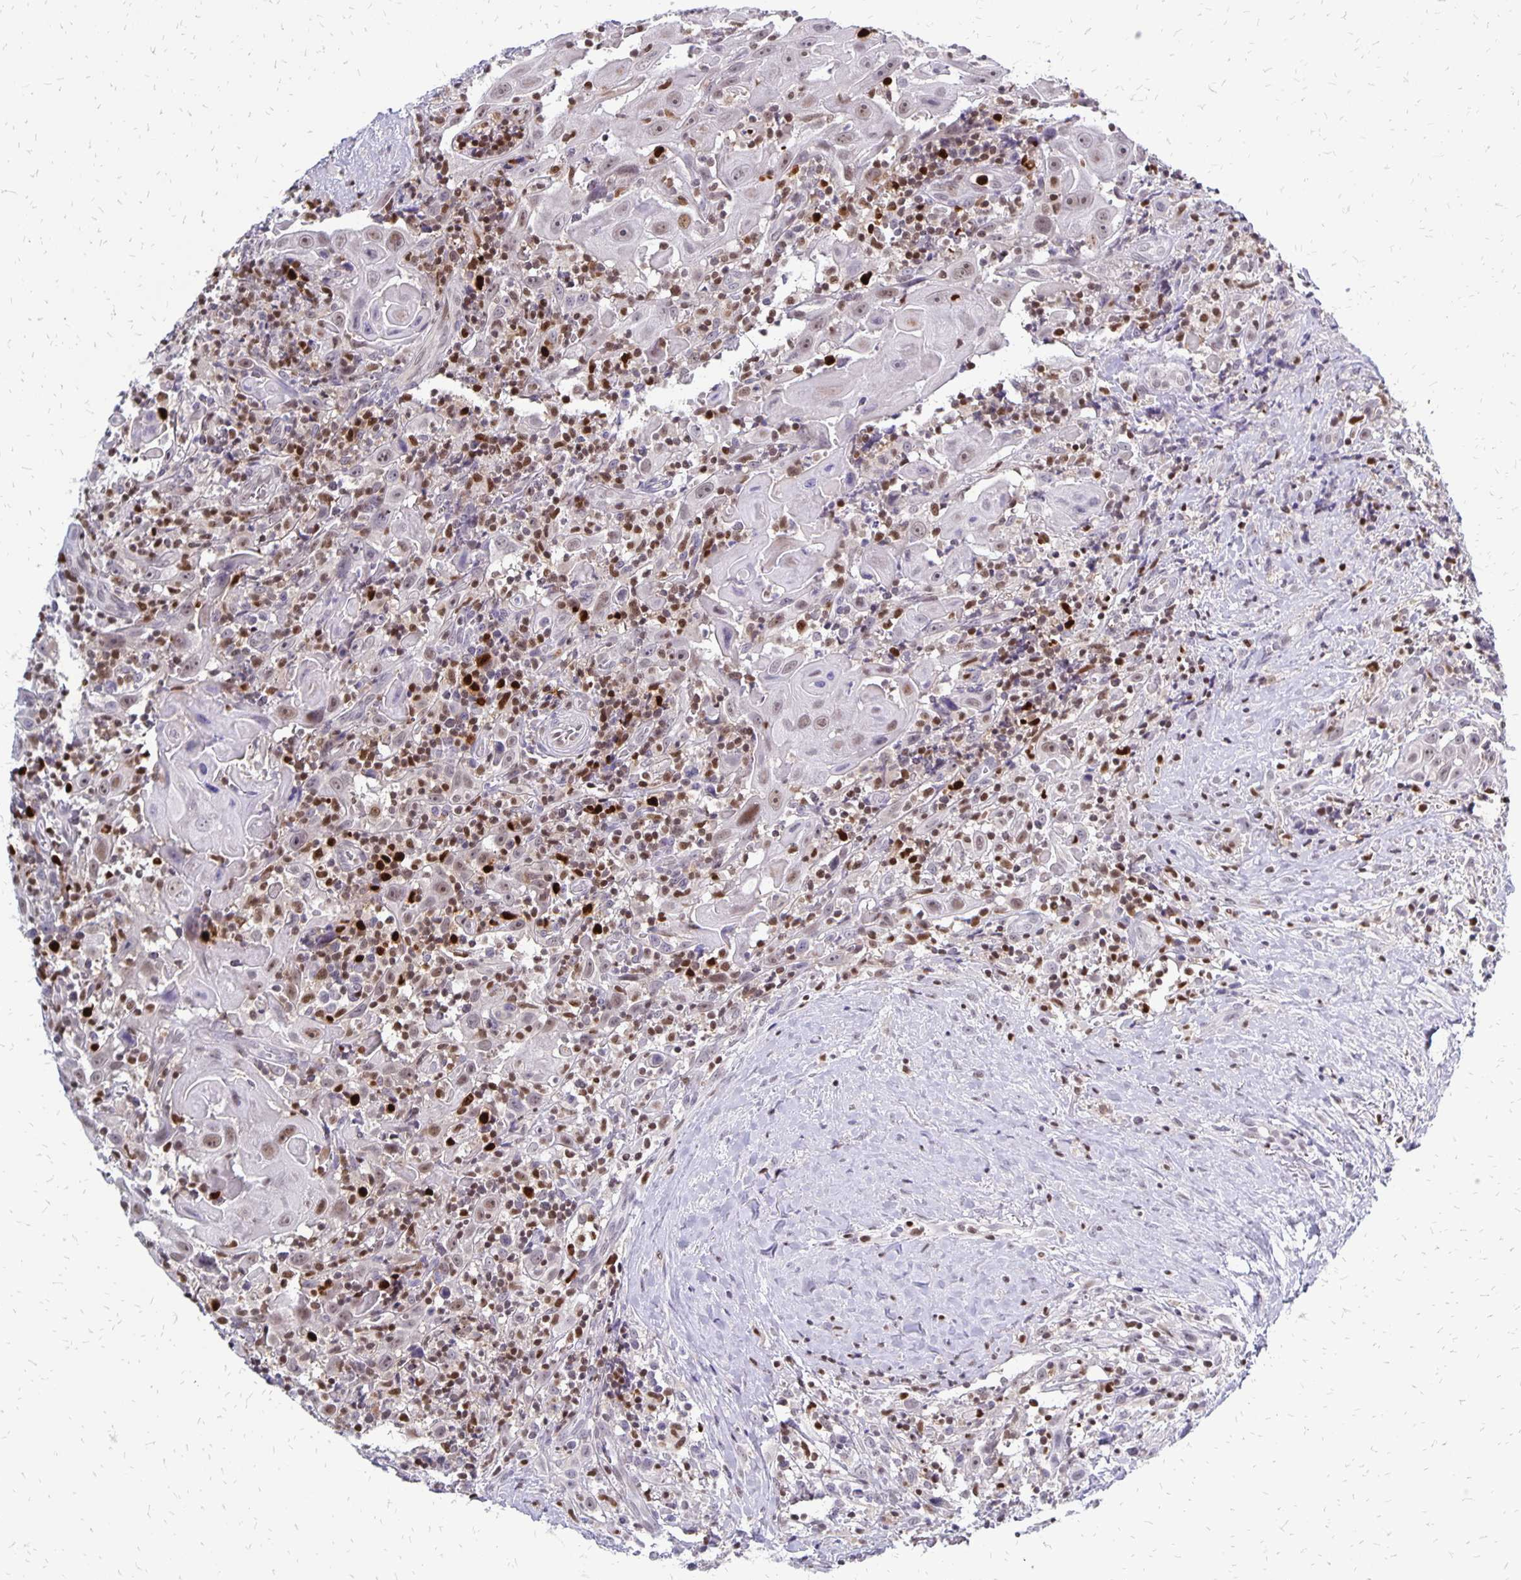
{"staining": {"intensity": "weak", "quantity": "<25%", "location": "nuclear"}, "tissue": "head and neck cancer", "cell_type": "Tumor cells", "image_type": "cancer", "snomed": [{"axis": "morphology", "description": "Squamous cell carcinoma, NOS"}, {"axis": "topography", "description": "Head-Neck"}], "caption": "Immunohistochemistry photomicrograph of squamous cell carcinoma (head and neck) stained for a protein (brown), which displays no staining in tumor cells. (Stains: DAB immunohistochemistry (IHC) with hematoxylin counter stain, Microscopy: brightfield microscopy at high magnification).", "gene": "DCK", "patient": {"sex": "female", "age": 95}}